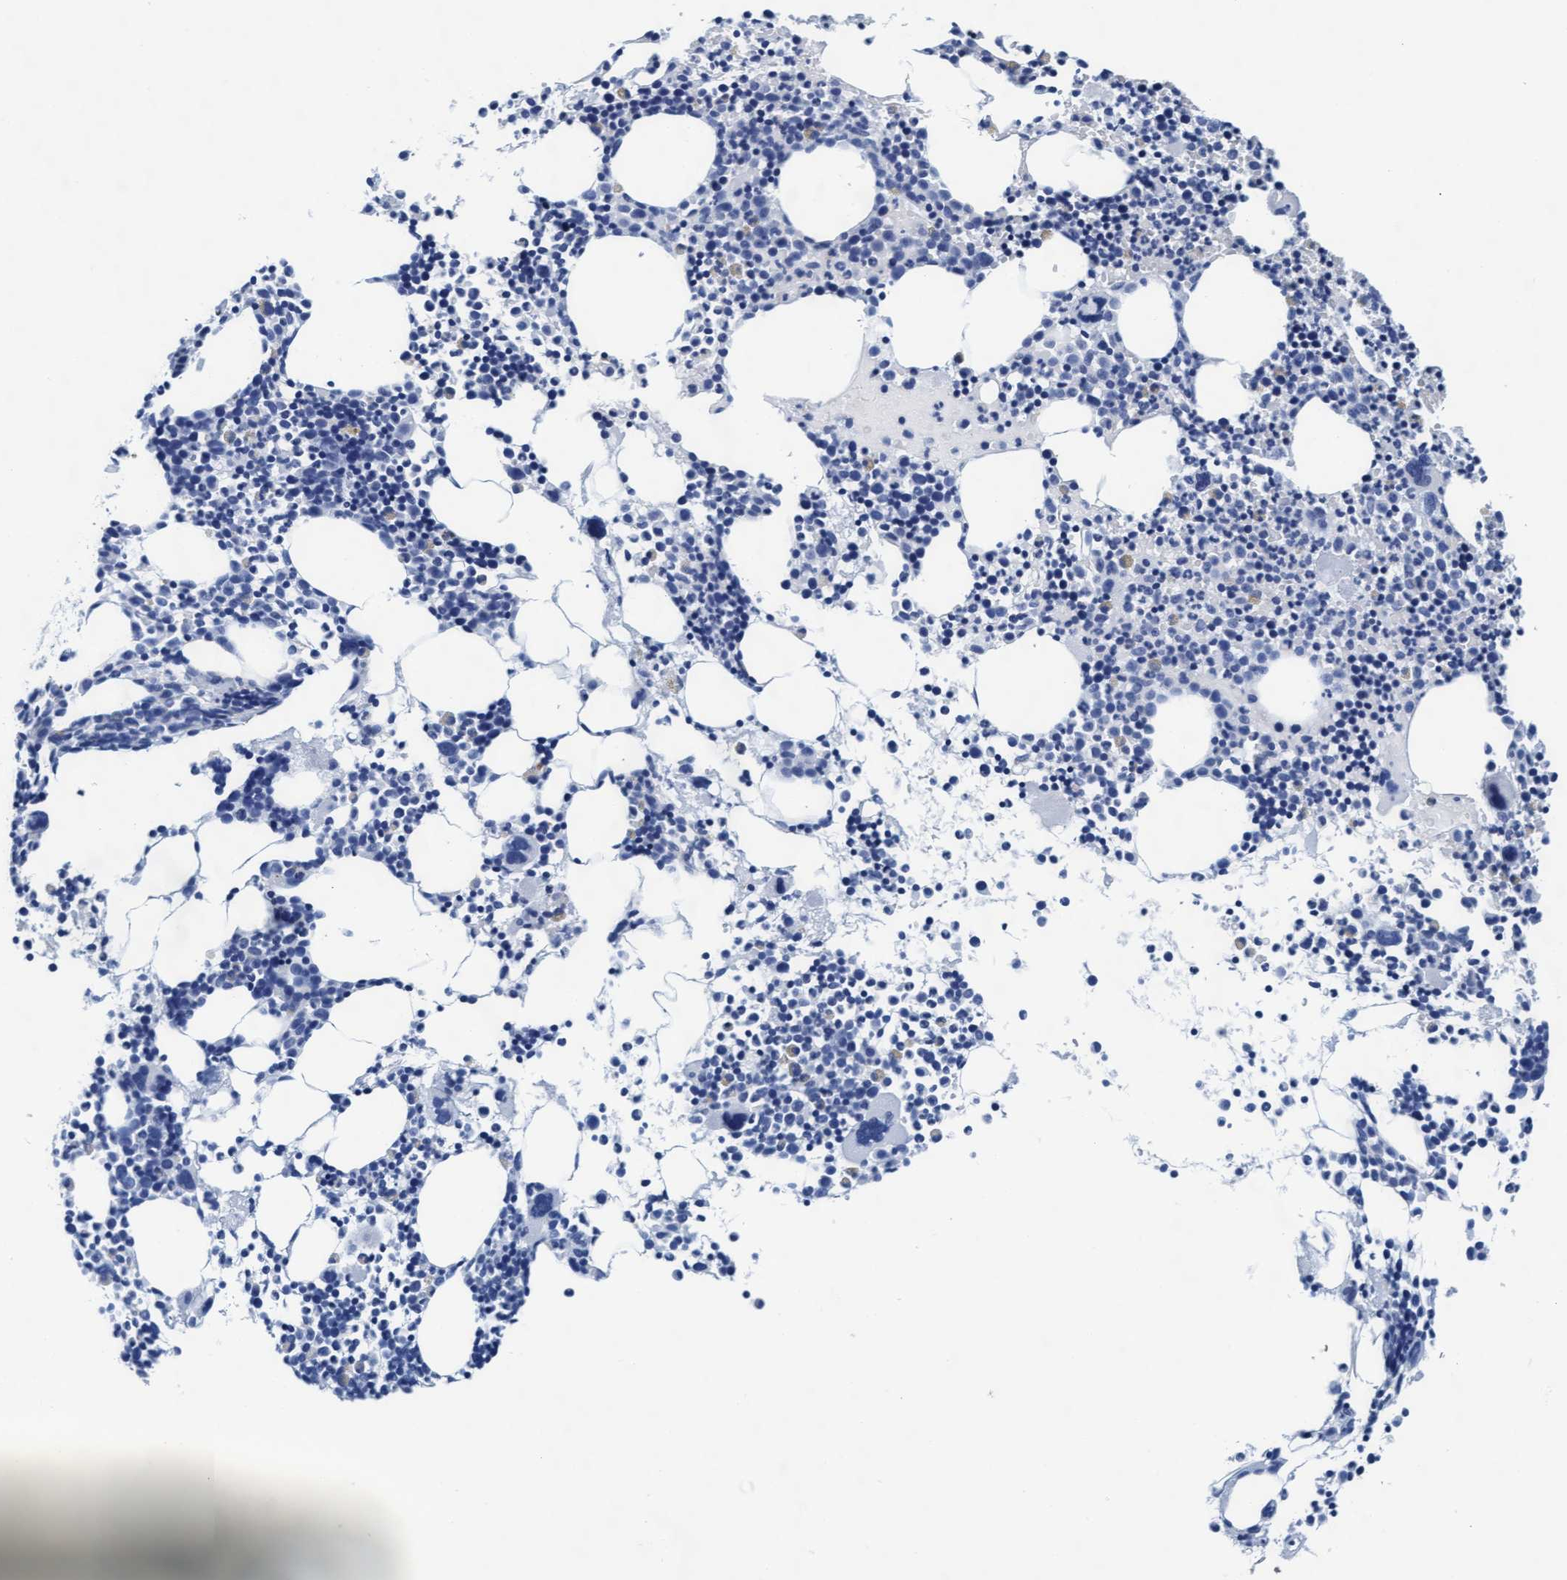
{"staining": {"intensity": "negative", "quantity": "none", "location": "none"}, "tissue": "bone marrow", "cell_type": "Hematopoietic cells", "image_type": "normal", "snomed": [{"axis": "morphology", "description": "Normal tissue, NOS"}, {"axis": "morphology", "description": "Inflammation, NOS"}, {"axis": "topography", "description": "Bone marrow"}], "caption": "Hematopoietic cells show no significant staining in benign bone marrow. The staining was performed using DAB (3,3'-diaminobenzidine) to visualize the protein expression in brown, while the nuclei were stained in blue with hematoxylin (Magnification: 20x).", "gene": "ARSG", "patient": {"sex": "male", "age": 78}}